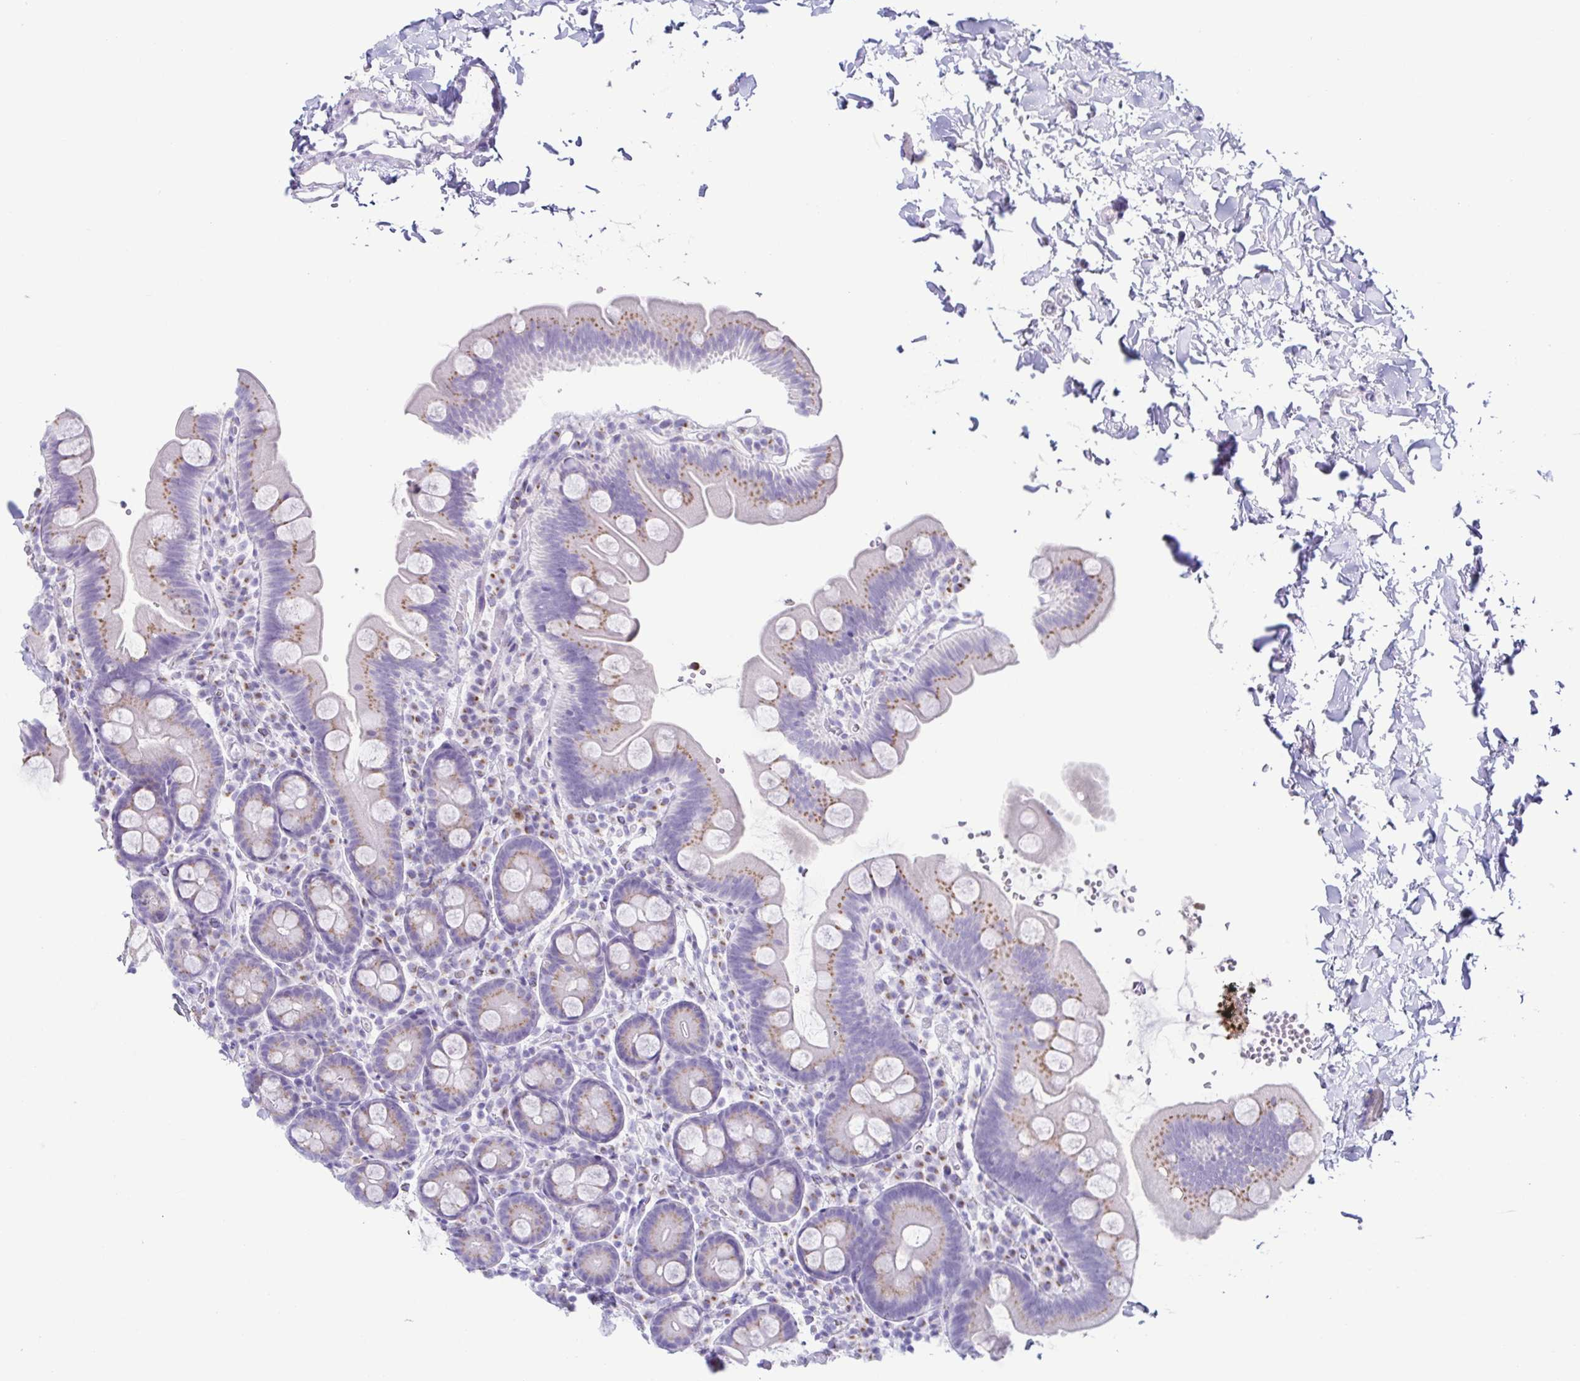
{"staining": {"intensity": "moderate", "quantity": "<25%", "location": "cytoplasmic/membranous"}, "tissue": "small intestine", "cell_type": "Glandular cells", "image_type": "normal", "snomed": [{"axis": "morphology", "description": "Normal tissue, NOS"}, {"axis": "topography", "description": "Small intestine"}], "caption": "Protein analysis of normal small intestine demonstrates moderate cytoplasmic/membranous expression in approximately <25% of glandular cells.", "gene": "AZU1", "patient": {"sex": "female", "age": 68}}